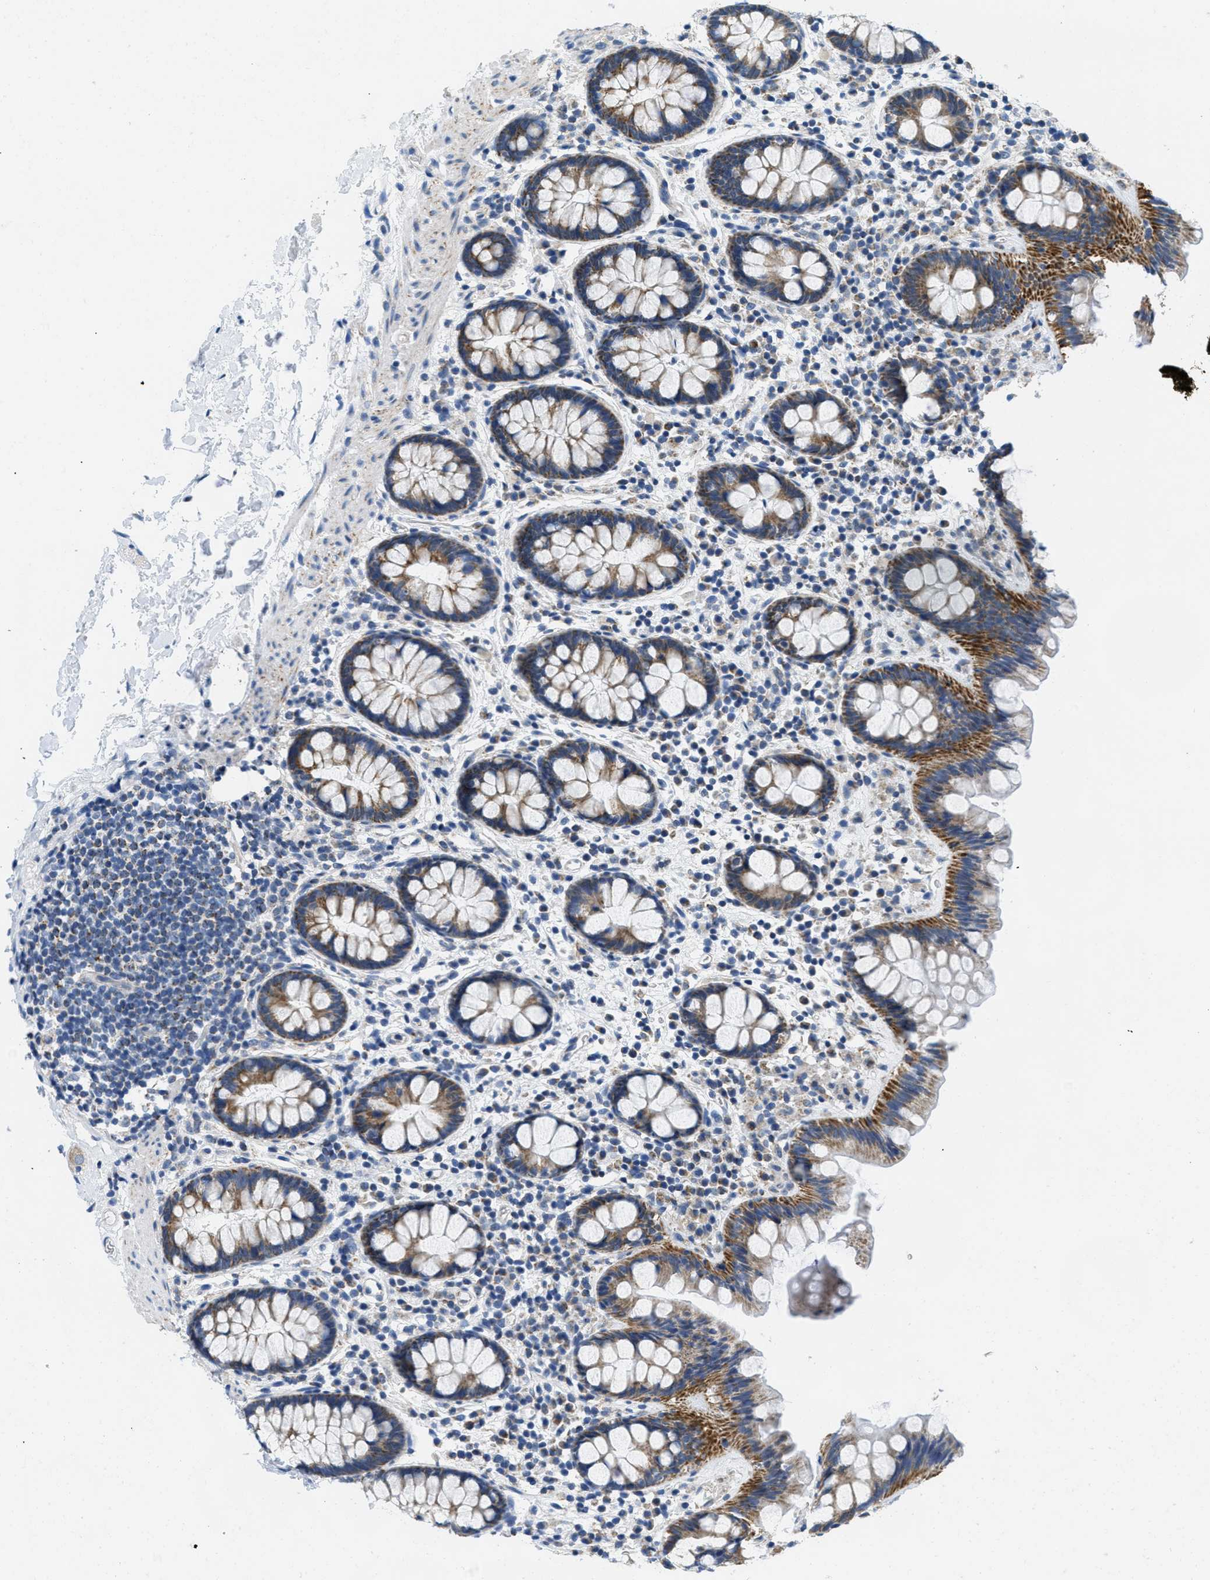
{"staining": {"intensity": "negative", "quantity": "none", "location": "none"}, "tissue": "colon", "cell_type": "Endothelial cells", "image_type": "normal", "snomed": [{"axis": "morphology", "description": "Normal tissue, NOS"}, {"axis": "topography", "description": "Colon"}], "caption": "Colon stained for a protein using IHC demonstrates no staining endothelial cells.", "gene": "TOMM70", "patient": {"sex": "female", "age": 80}}